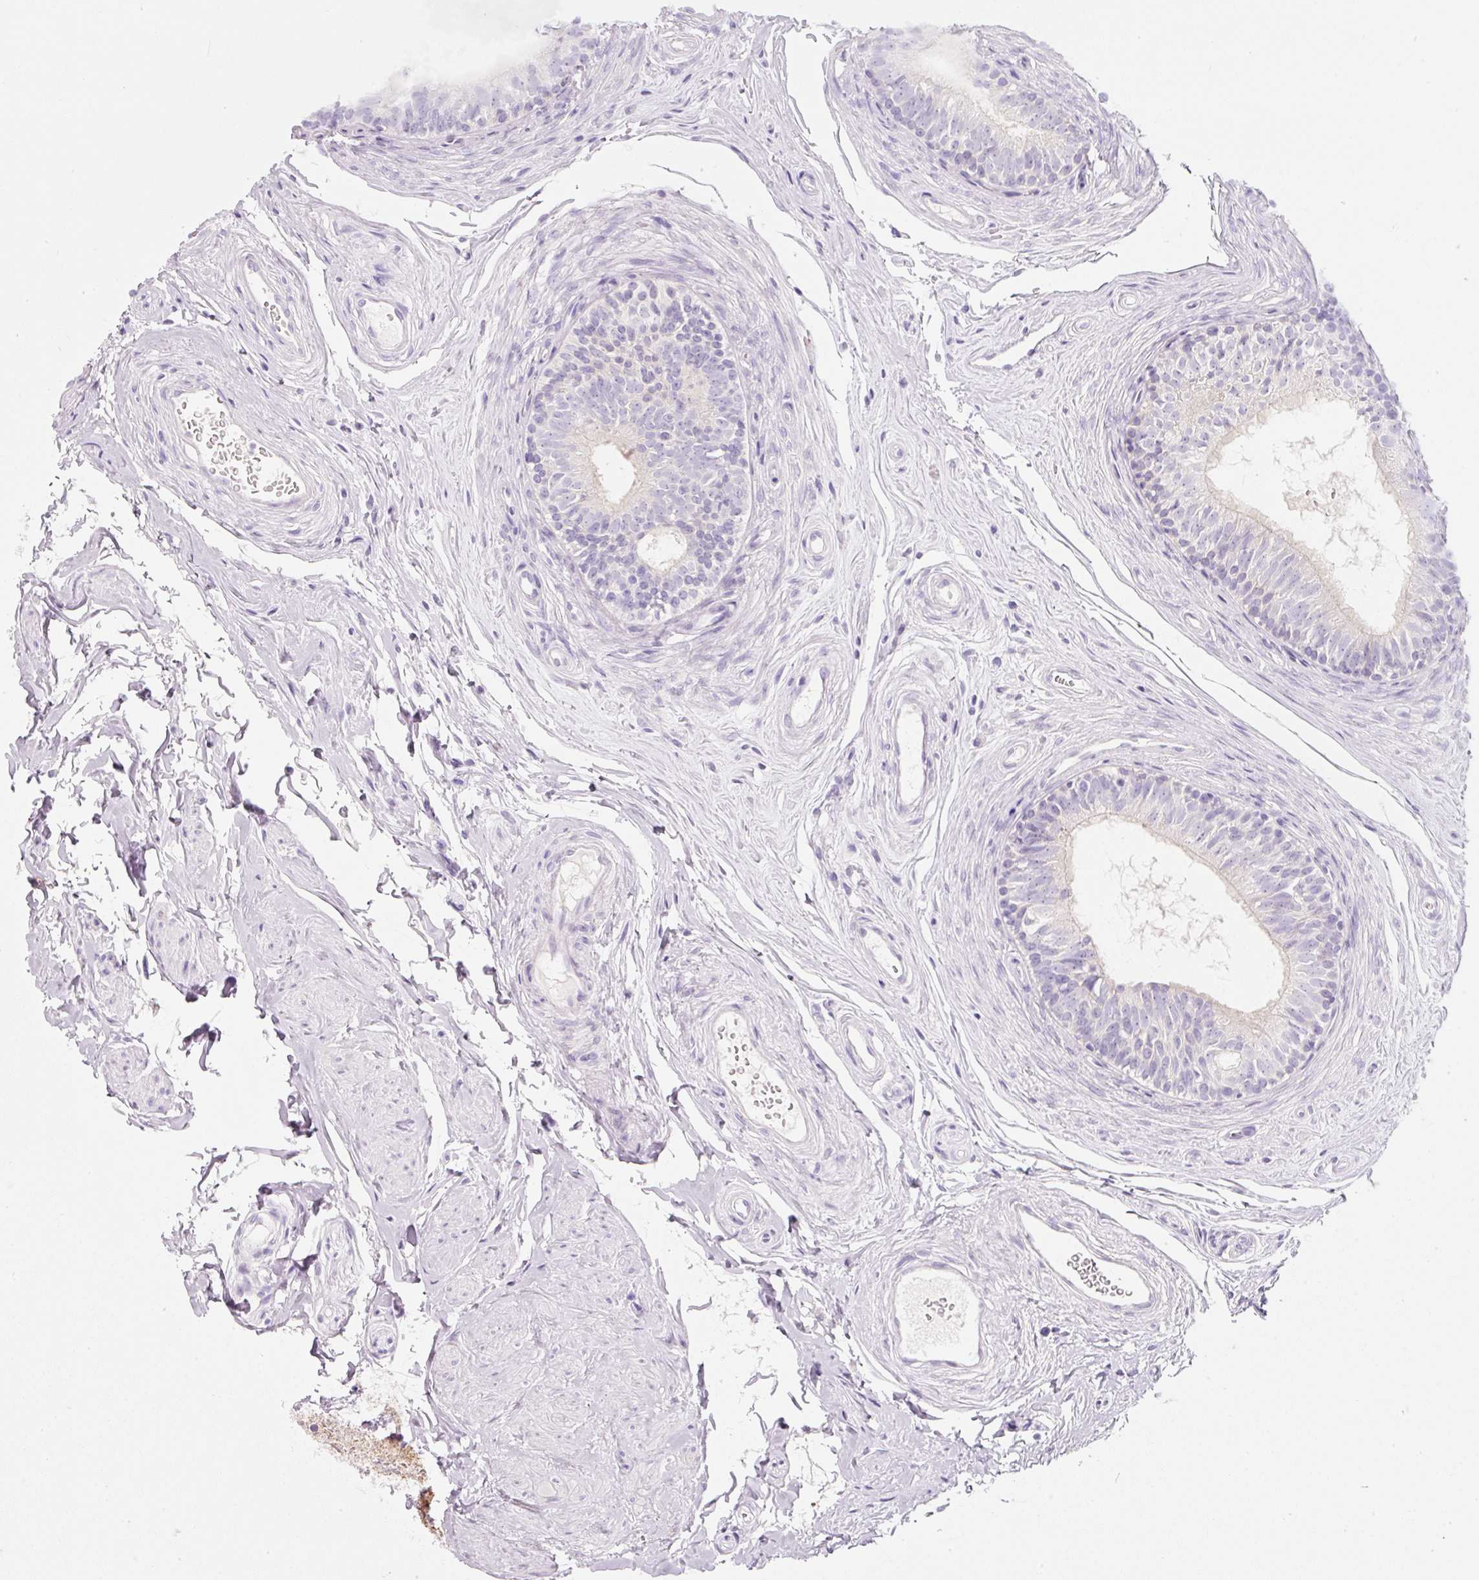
{"staining": {"intensity": "negative", "quantity": "none", "location": "none"}, "tissue": "epididymis", "cell_type": "Glandular cells", "image_type": "normal", "snomed": [{"axis": "morphology", "description": "Normal tissue, NOS"}, {"axis": "topography", "description": "Epididymis"}], "caption": "This histopathology image is of unremarkable epididymis stained with immunohistochemistry (IHC) to label a protein in brown with the nuclei are counter-stained blue. There is no positivity in glandular cells.", "gene": "SLC2A2", "patient": {"sex": "male", "age": 45}}